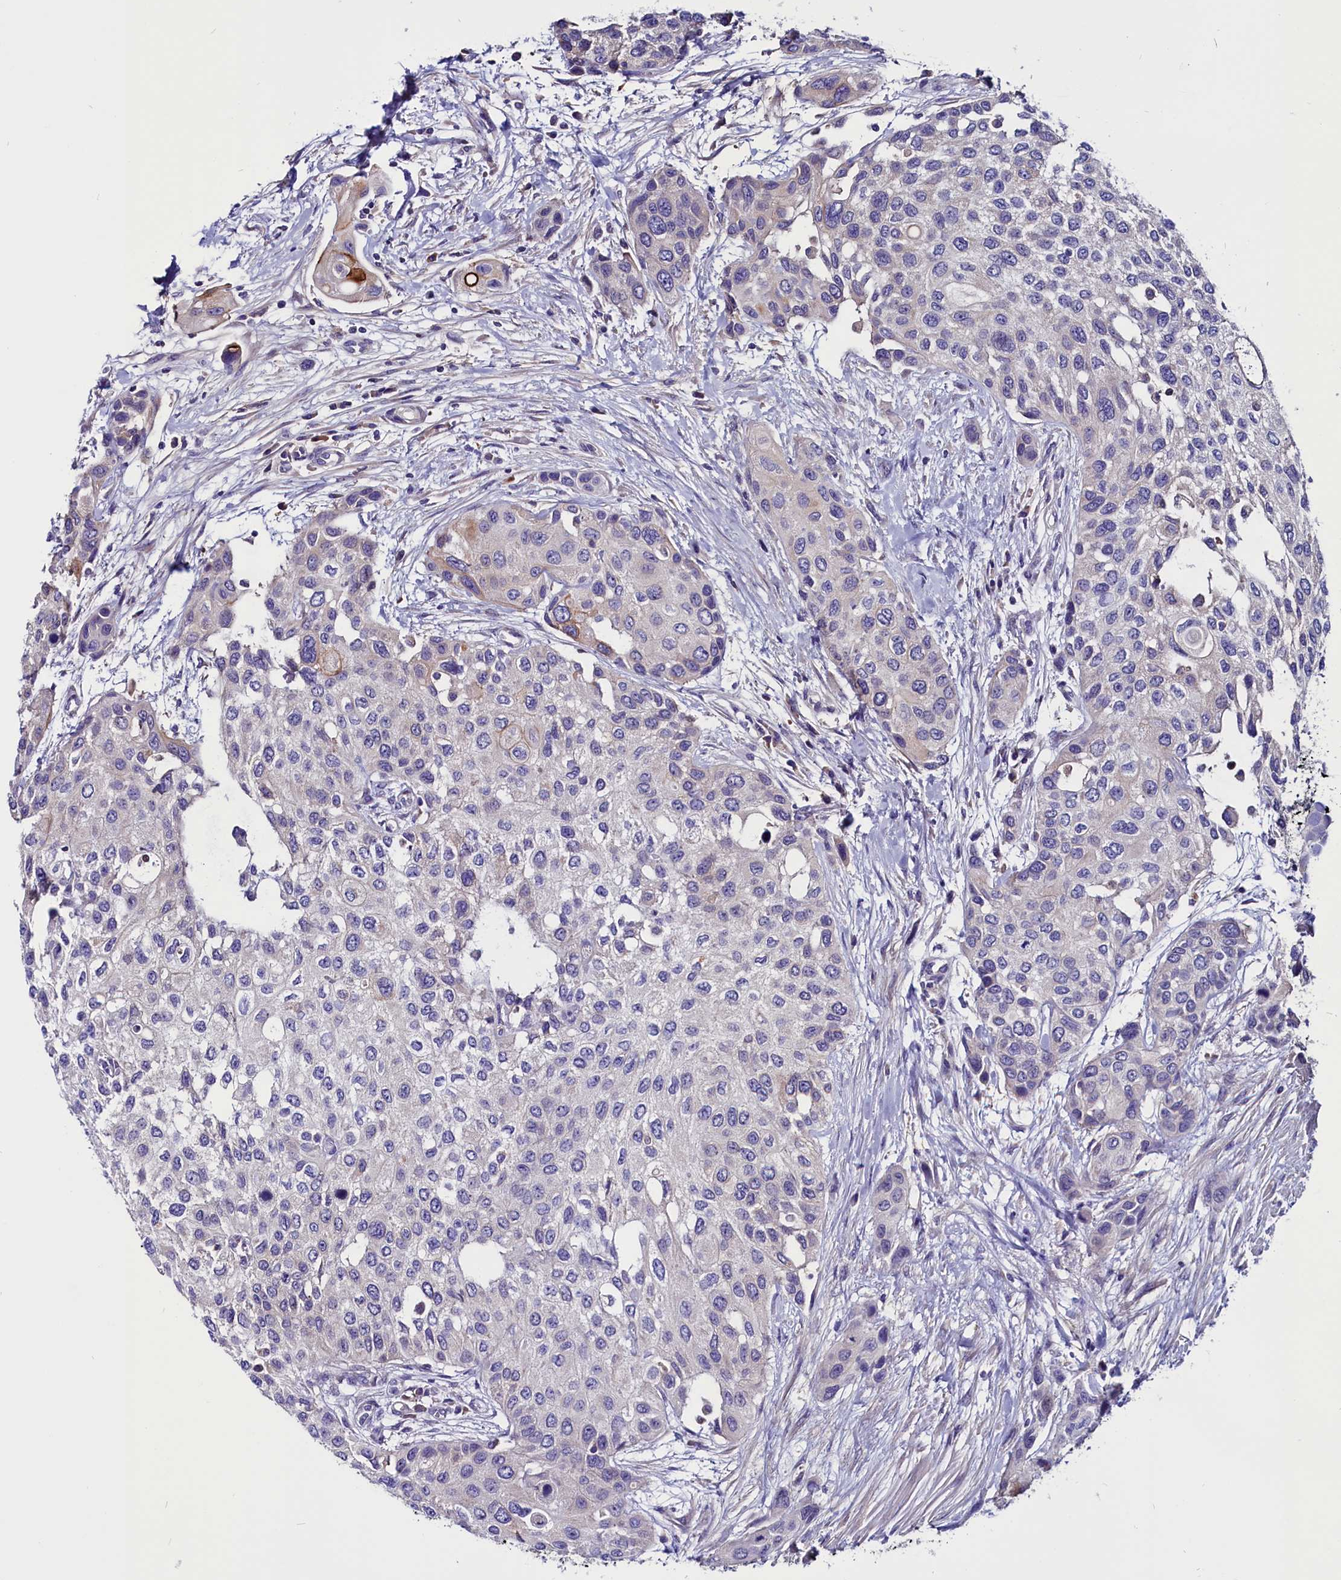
{"staining": {"intensity": "negative", "quantity": "none", "location": "none"}, "tissue": "urothelial cancer", "cell_type": "Tumor cells", "image_type": "cancer", "snomed": [{"axis": "morphology", "description": "Normal tissue, NOS"}, {"axis": "morphology", "description": "Urothelial carcinoma, High grade"}, {"axis": "topography", "description": "Vascular tissue"}, {"axis": "topography", "description": "Urinary bladder"}], "caption": "Tumor cells are negative for protein expression in human urothelial cancer.", "gene": "CCBE1", "patient": {"sex": "female", "age": 56}}